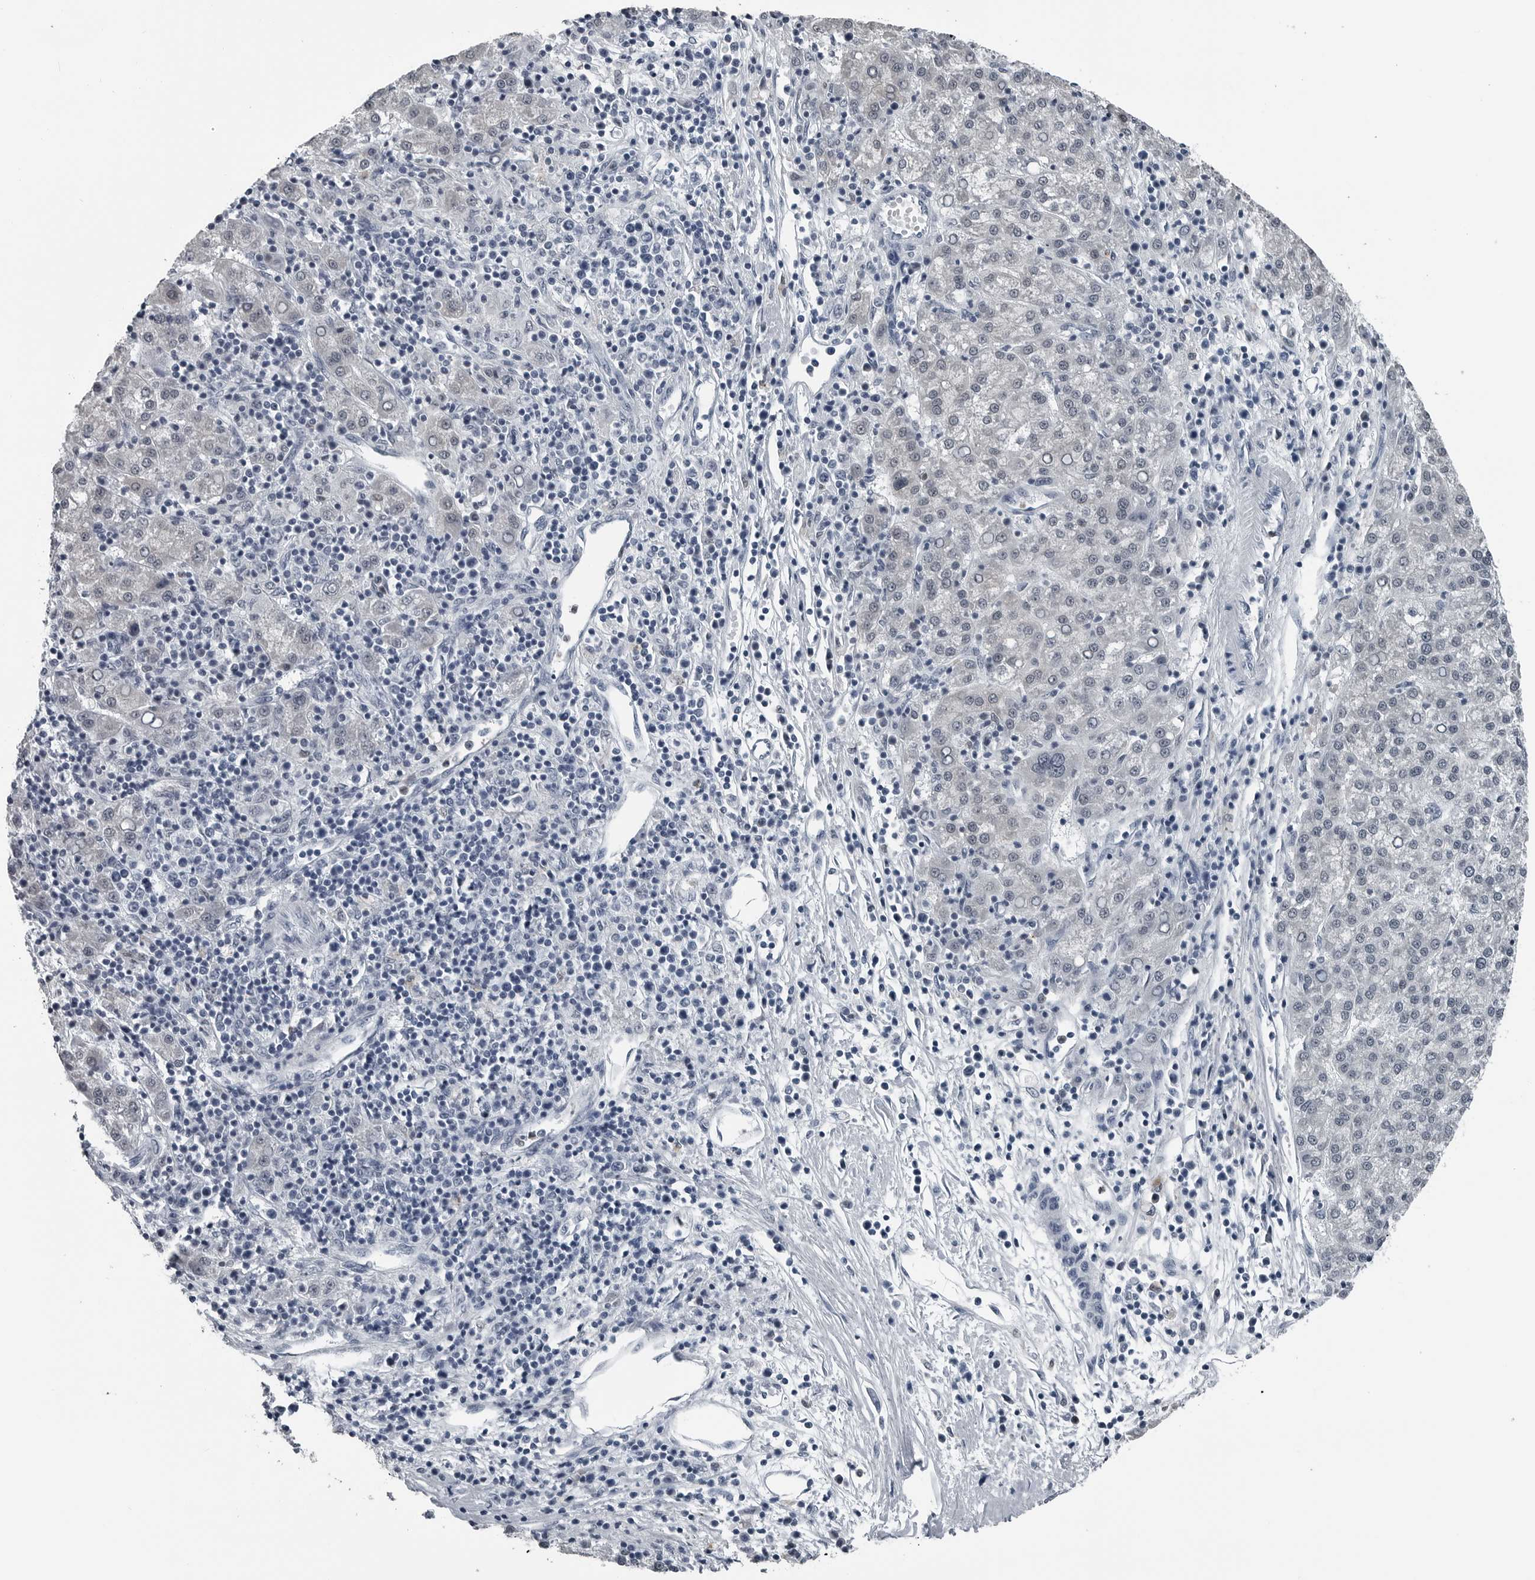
{"staining": {"intensity": "weak", "quantity": "<25%", "location": "nuclear"}, "tissue": "liver cancer", "cell_type": "Tumor cells", "image_type": "cancer", "snomed": [{"axis": "morphology", "description": "Carcinoma, Hepatocellular, NOS"}, {"axis": "topography", "description": "Liver"}], "caption": "The immunohistochemistry photomicrograph has no significant positivity in tumor cells of liver cancer (hepatocellular carcinoma) tissue.", "gene": "AKR1A1", "patient": {"sex": "female", "age": 58}}